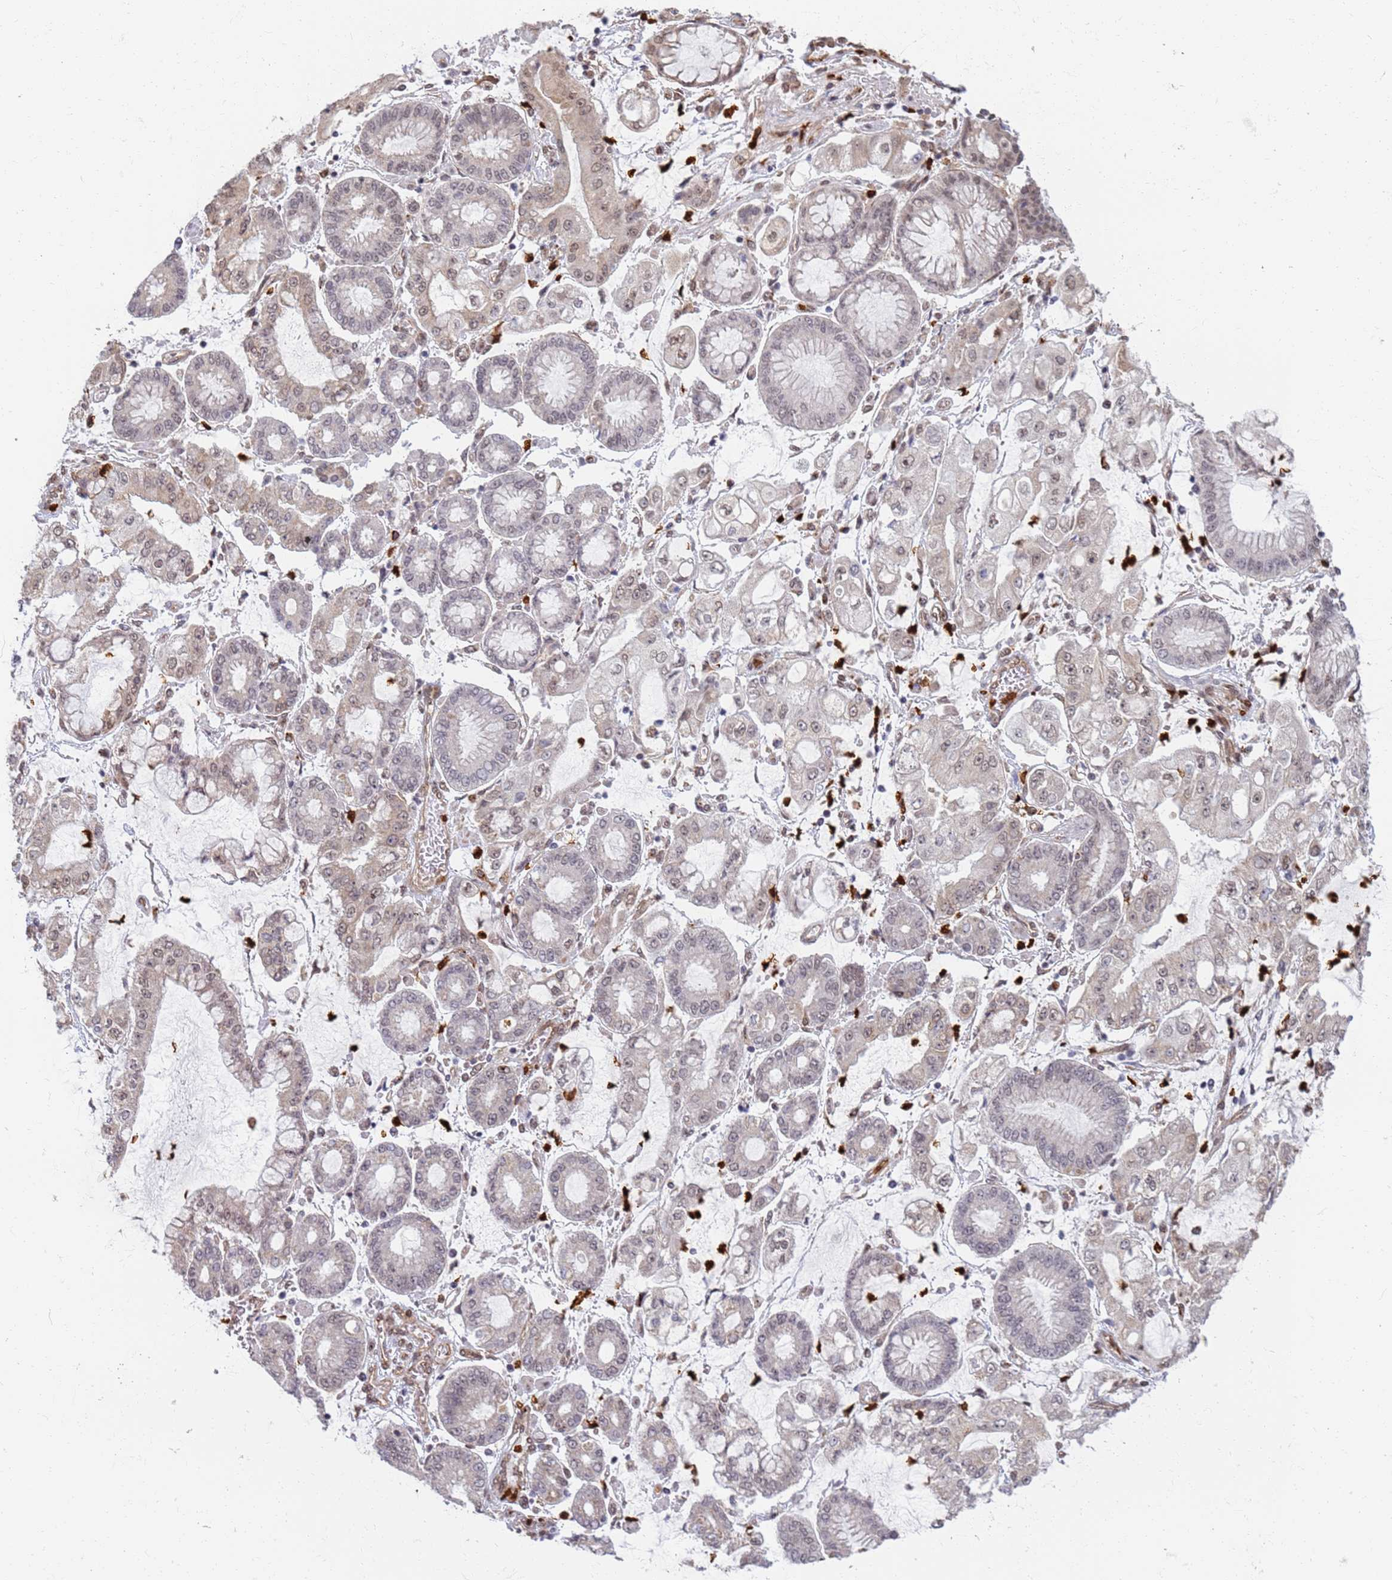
{"staining": {"intensity": "weak", "quantity": "25%-75%", "location": "nuclear"}, "tissue": "stomach cancer", "cell_type": "Tumor cells", "image_type": "cancer", "snomed": [{"axis": "morphology", "description": "Adenocarcinoma, NOS"}, {"axis": "topography", "description": "Stomach"}], "caption": "Stomach cancer tissue demonstrates weak nuclear expression in approximately 25%-75% of tumor cells", "gene": "CEP170", "patient": {"sex": "male", "age": 76}}